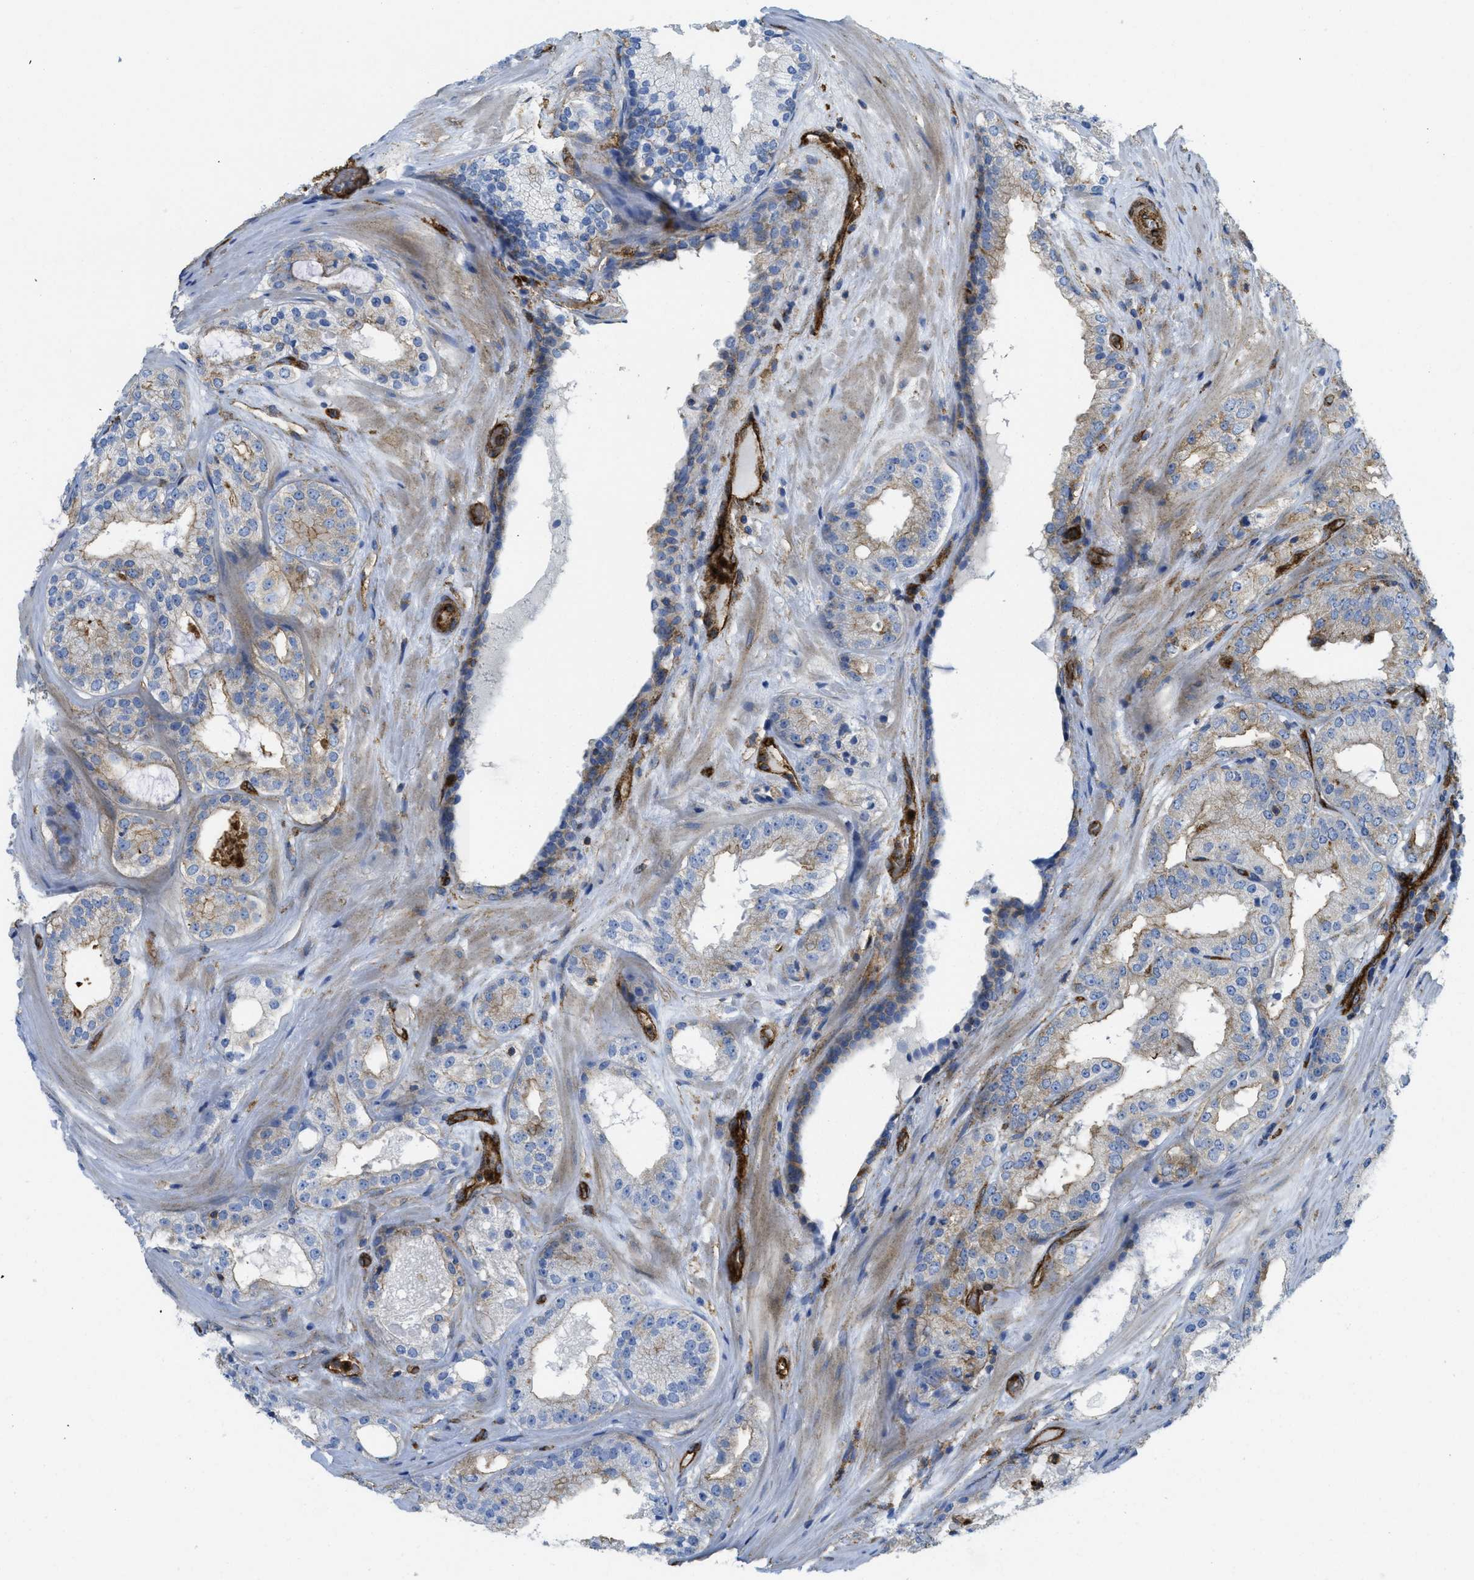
{"staining": {"intensity": "weak", "quantity": "<25%", "location": "cytoplasmic/membranous"}, "tissue": "prostate cancer", "cell_type": "Tumor cells", "image_type": "cancer", "snomed": [{"axis": "morphology", "description": "Adenocarcinoma, High grade"}, {"axis": "topography", "description": "Prostate"}], "caption": "Prostate cancer (adenocarcinoma (high-grade)) was stained to show a protein in brown. There is no significant positivity in tumor cells. The staining is performed using DAB (3,3'-diaminobenzidine) brown chromogen with nuclei counter-stained in using hematoxylin.", "gene": "HIP1", "patient": {"sex": "male", "age": 65}}